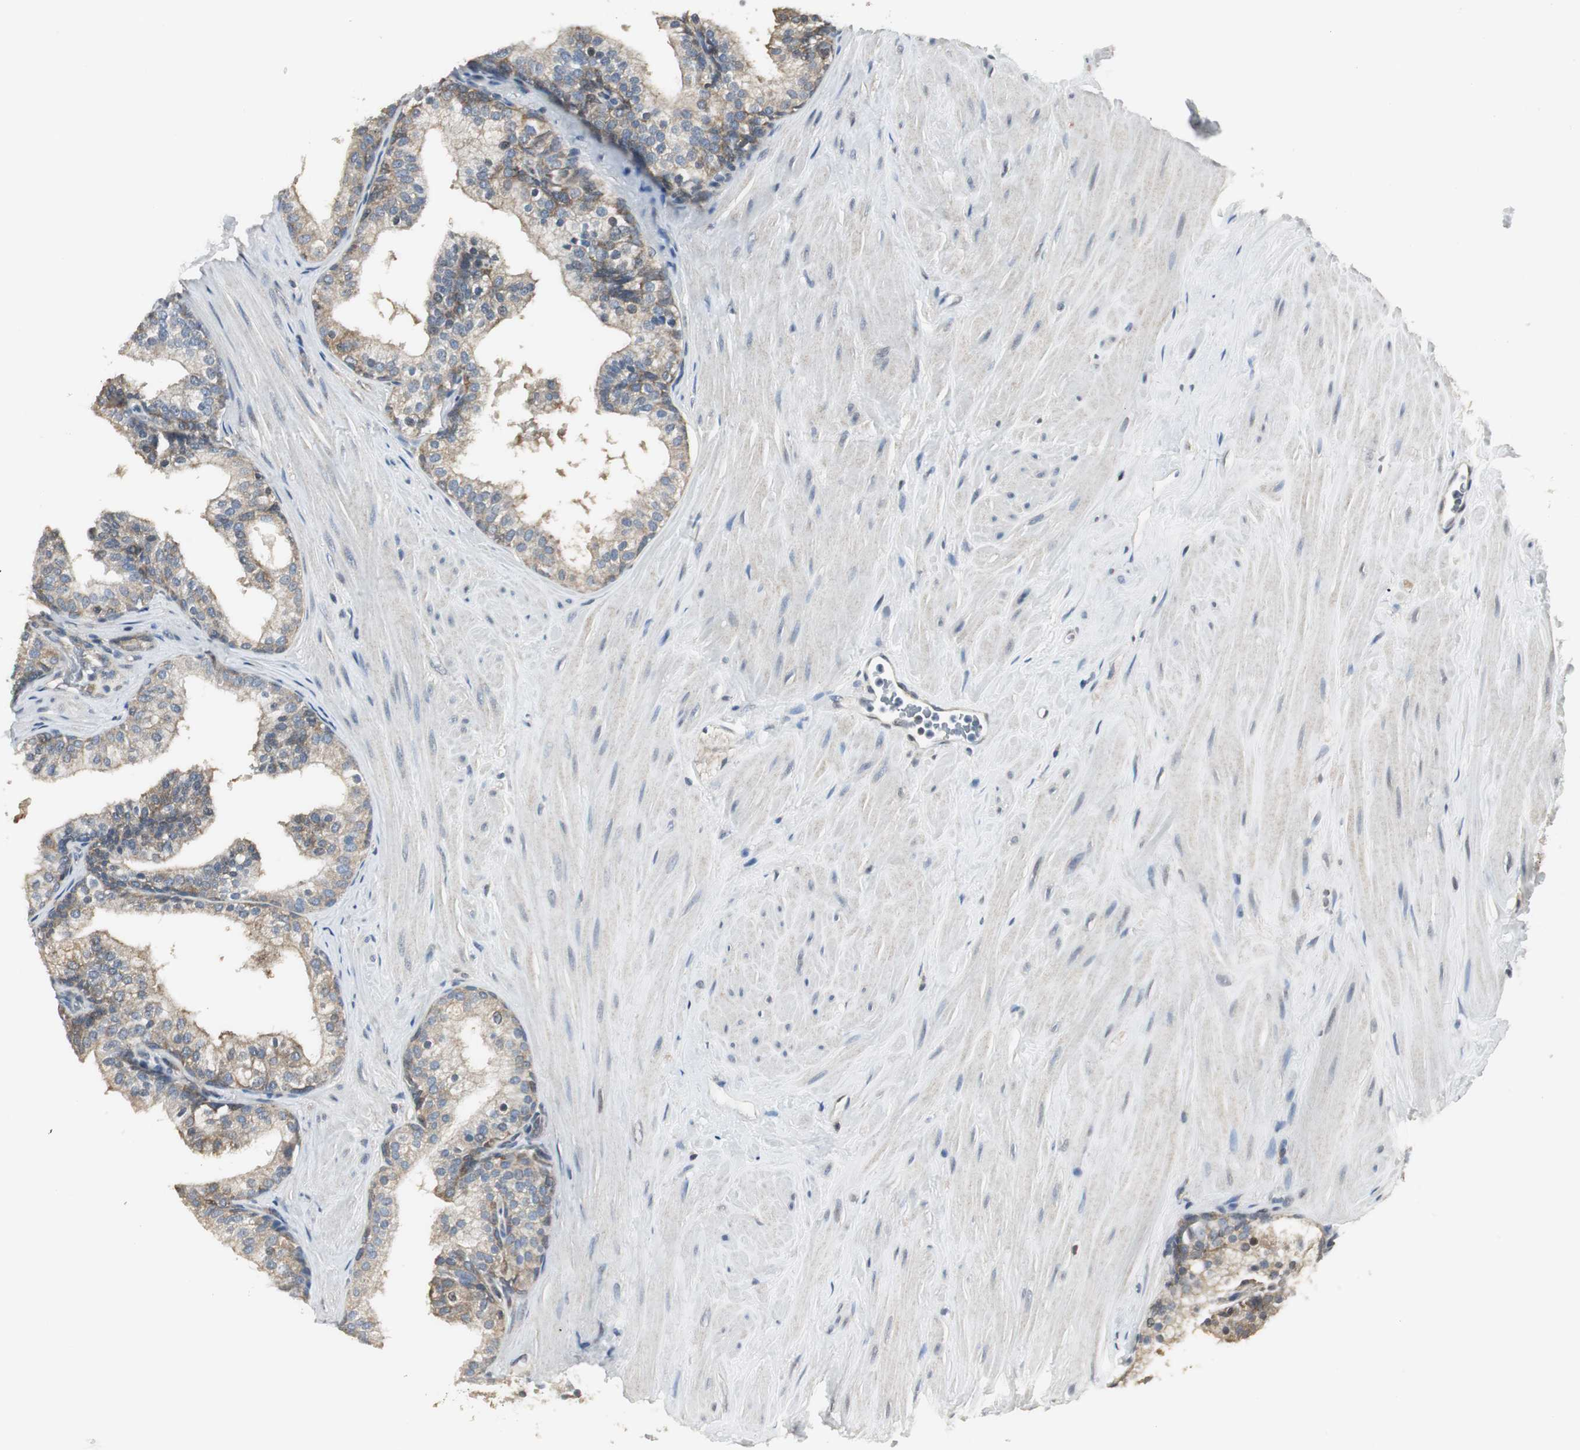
{"staining": {"intensity": "weak", "quantity": ">75%", "location": "cytoplasmic/membranous"}, "tissue": "prostate", "cell_type": "Glandular cells", "image_type": "normal", "snomed": [{"axis": "morphology", "description": "Normal tissue, NOS"}, {"axis": "topography", "description": "Prostate"}], "caption": "A histopathology image of human prostate stained for a protein reveals weak cytoplasmic/membranous brown staining in glandular cells.", "gene": "CCT5", "patient": {"sex": "male", "age": 60}}